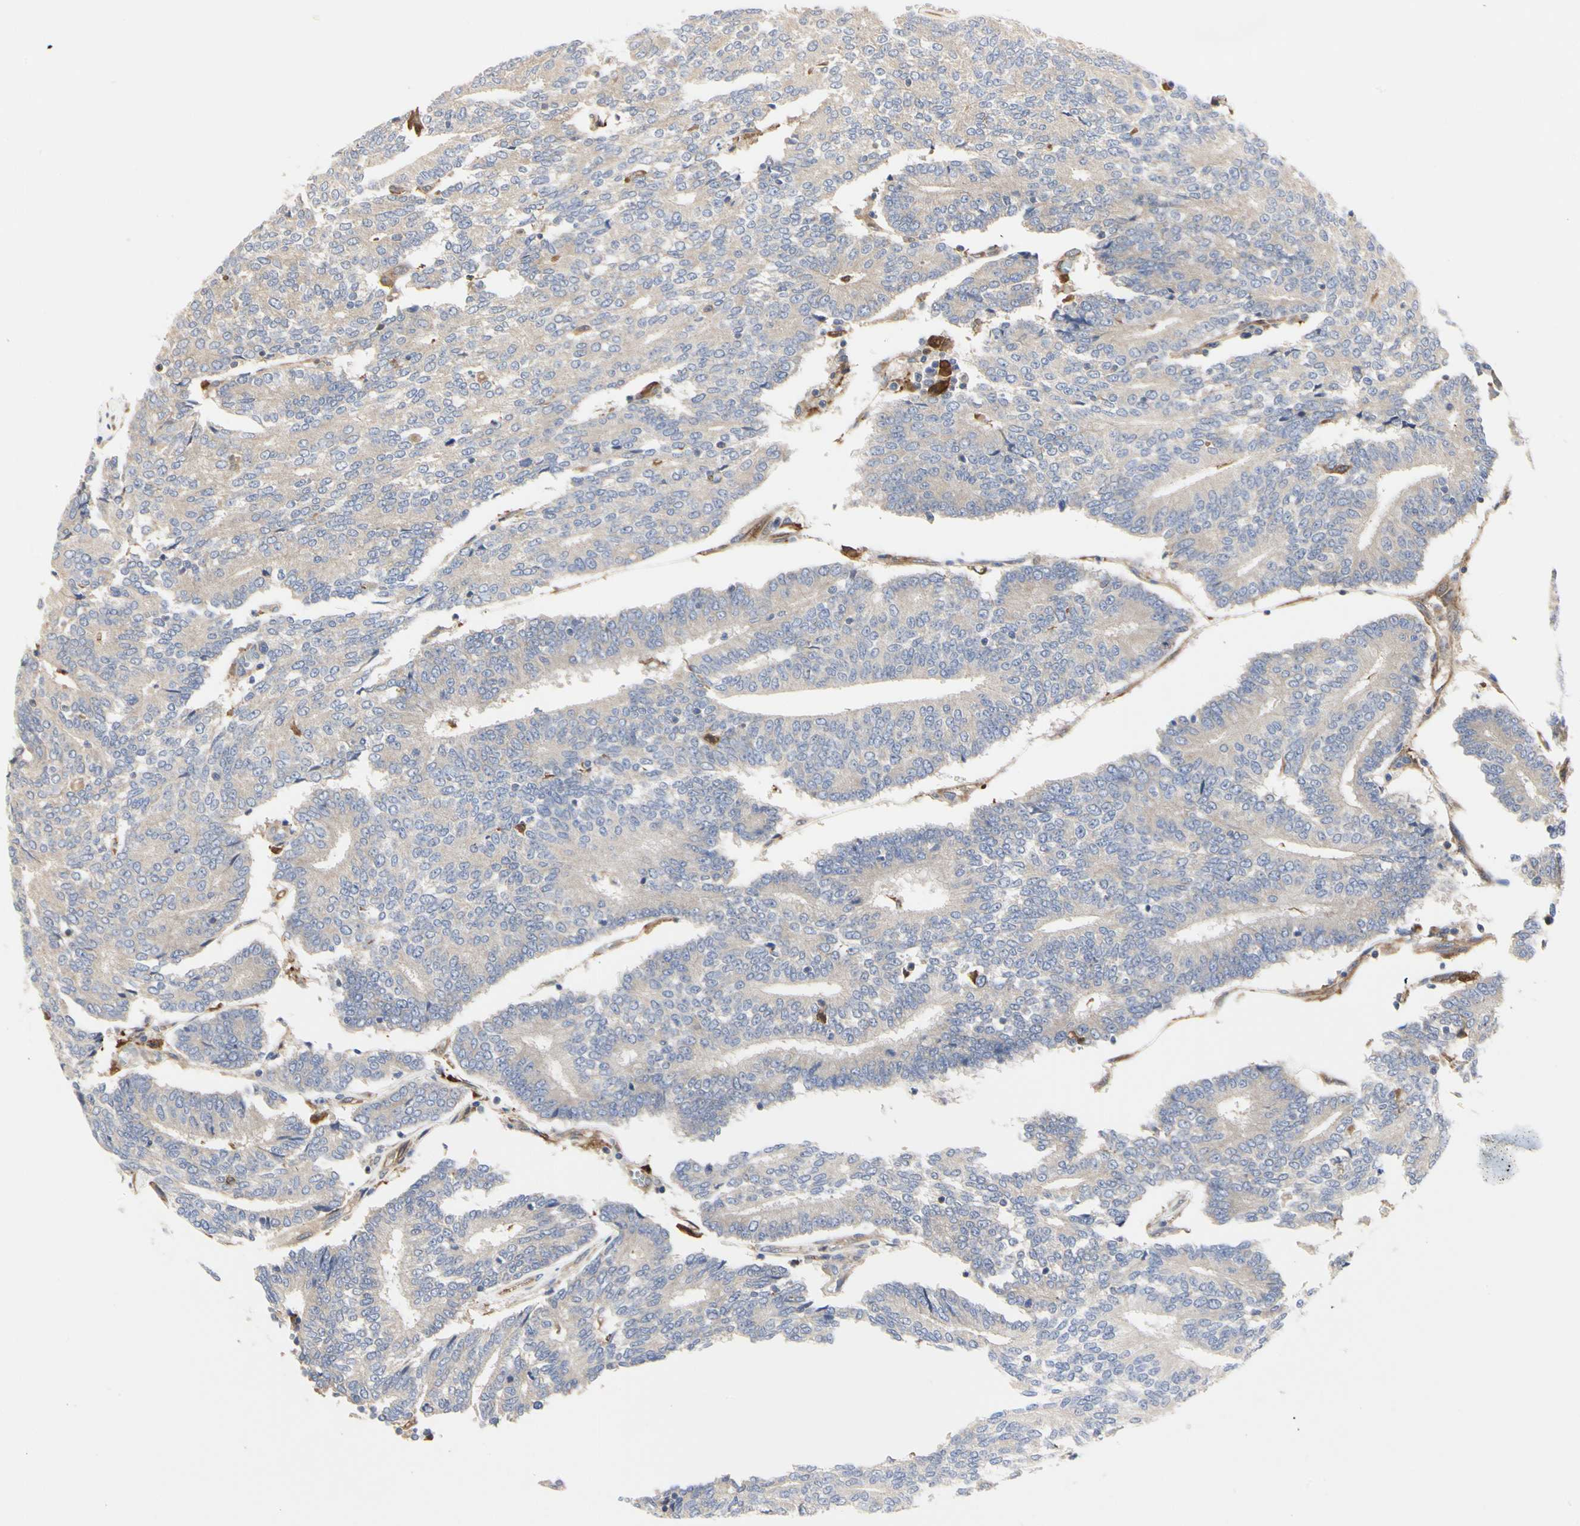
{"staining": {"intensity": "weak", "quantity": ">75%", "location": "cytoplasmic/membranous"}, "tissue": "prostate cancer", "cell_type": "Tumor cells", "image_type": "cancer", "snomed": [{"axis": "morphology", "description": "Adenocarcinoma, High grade"}, {"axis": "topography", "description": "Prostate"}], "caption": "Brown immunohistochemical staining in prostate cancer (adenocarcinoma (high-grade)) shows weak cytoplasmic/membranous expression in approximately >75% of tumor cells.", "gene": "C3orf52", "patient": {"sex": "male", "age": 55}}